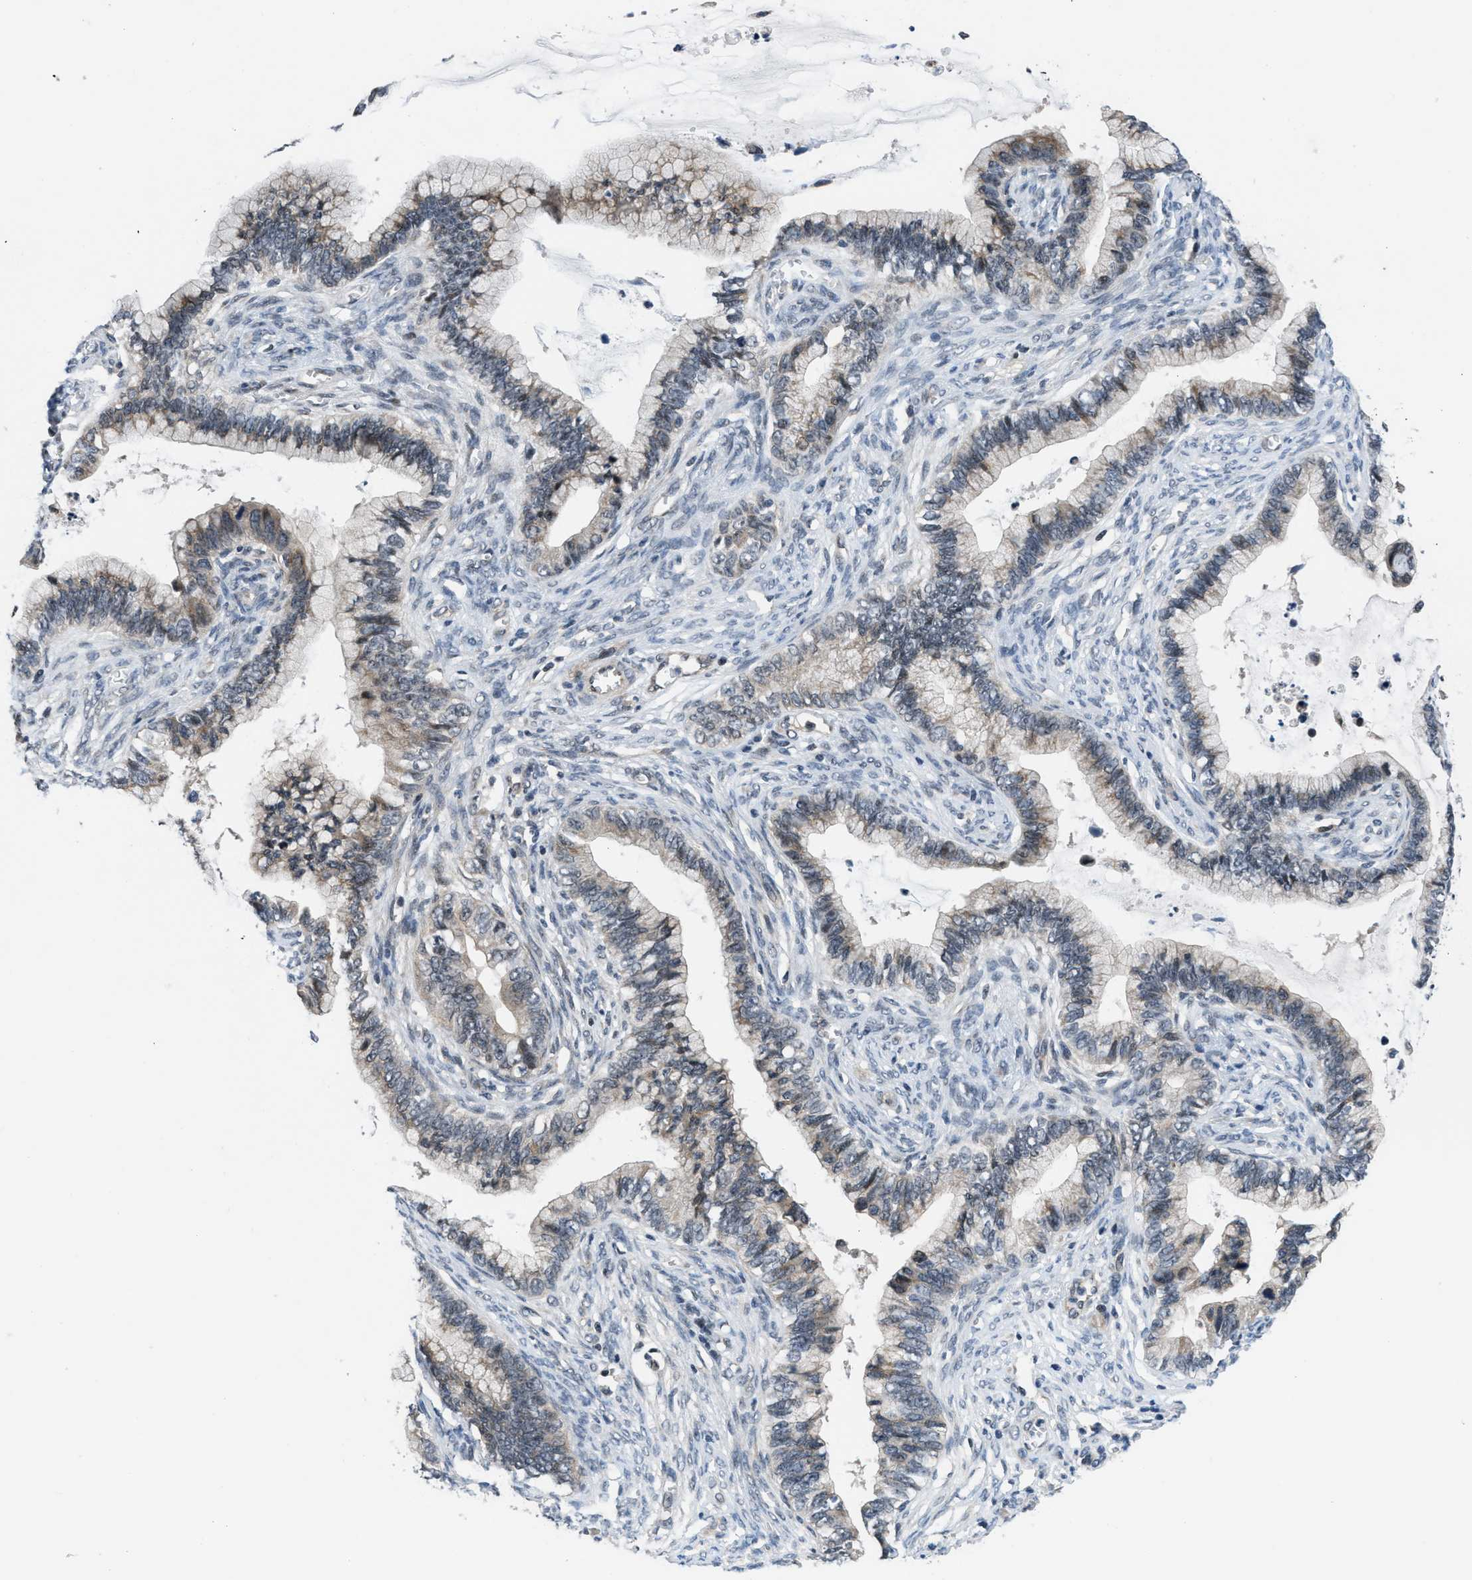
{"staining": {"intensity": "moderate", "quantity": "25%-75%", "location": "cytoplasmic/membranous"}, "tissue": "cervical cancer", "cell_type": "Tumor cells", "image_type": "cancer", "snomed": [{"axis": "morphology", "description": "Adenocarcinoma, NOS"}, {"axis": "topography", "description": "Cervix"}], "caption": "Immunohistochemical staining of cervical adenocarcinoma exhibits medium levels of moderate cytoplasmic/membranous protein expression in approximately 25%-75% of tumor cells. The staining is performed using DAB (3,3'-diaminobenzidine) brown chromogen to label protein expression. The nuclei are counter-stained blue using hematoxylin.", "gene": "SETD5", "patient": {"sex": "female", "age": 44}}